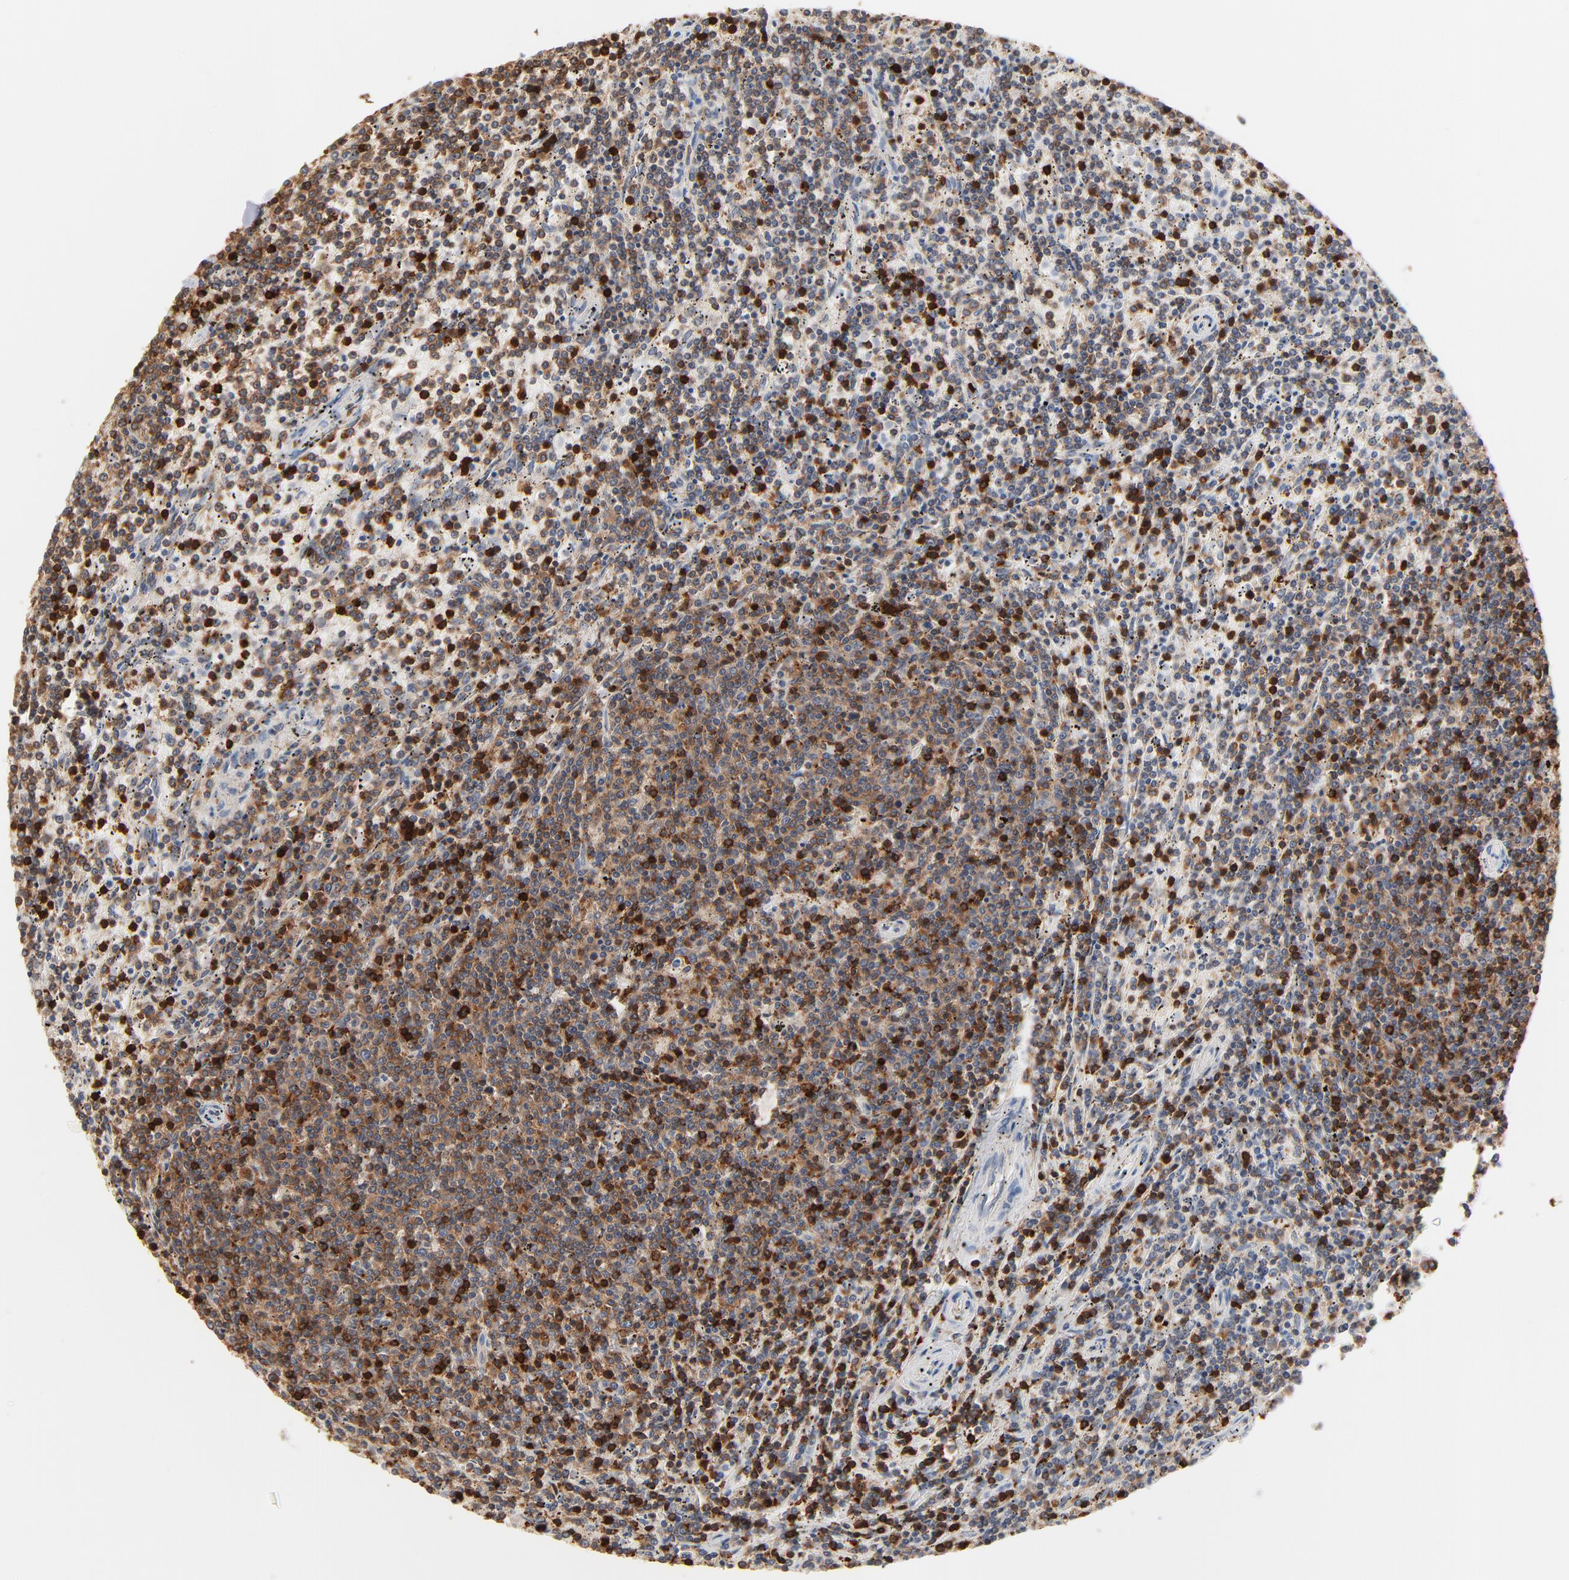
{"staining": {"intensity": "moderate", "quantity": "25%-75%", "location": "cytoplasmic/membranous"}, "tissue": "lymphoma", "cell_type": "Tumor cells", "image_type": "cancer", "snomed": [{"axis": "morphology", "description": "Malignant lymphoma, non-Hodgkin's type, Low grade"}, {"axis": "topography", "description": "Spleen"}], "caption": "Protein expression by IHC demonstrates moderate cytoplasmic/membranous staining in approximately 25%-75% of tumor cells in malignant lymphoma, non-Hodgkin's type (low-grade). The protein is stained brown, and the nuclei are stained in blue (DAB (3,3'-diaminobenzidine) IHC with brightfield microscopy, high magnification).", "gene": "SH3KBP1", "patient": {"sex": "female", "age": 50}}